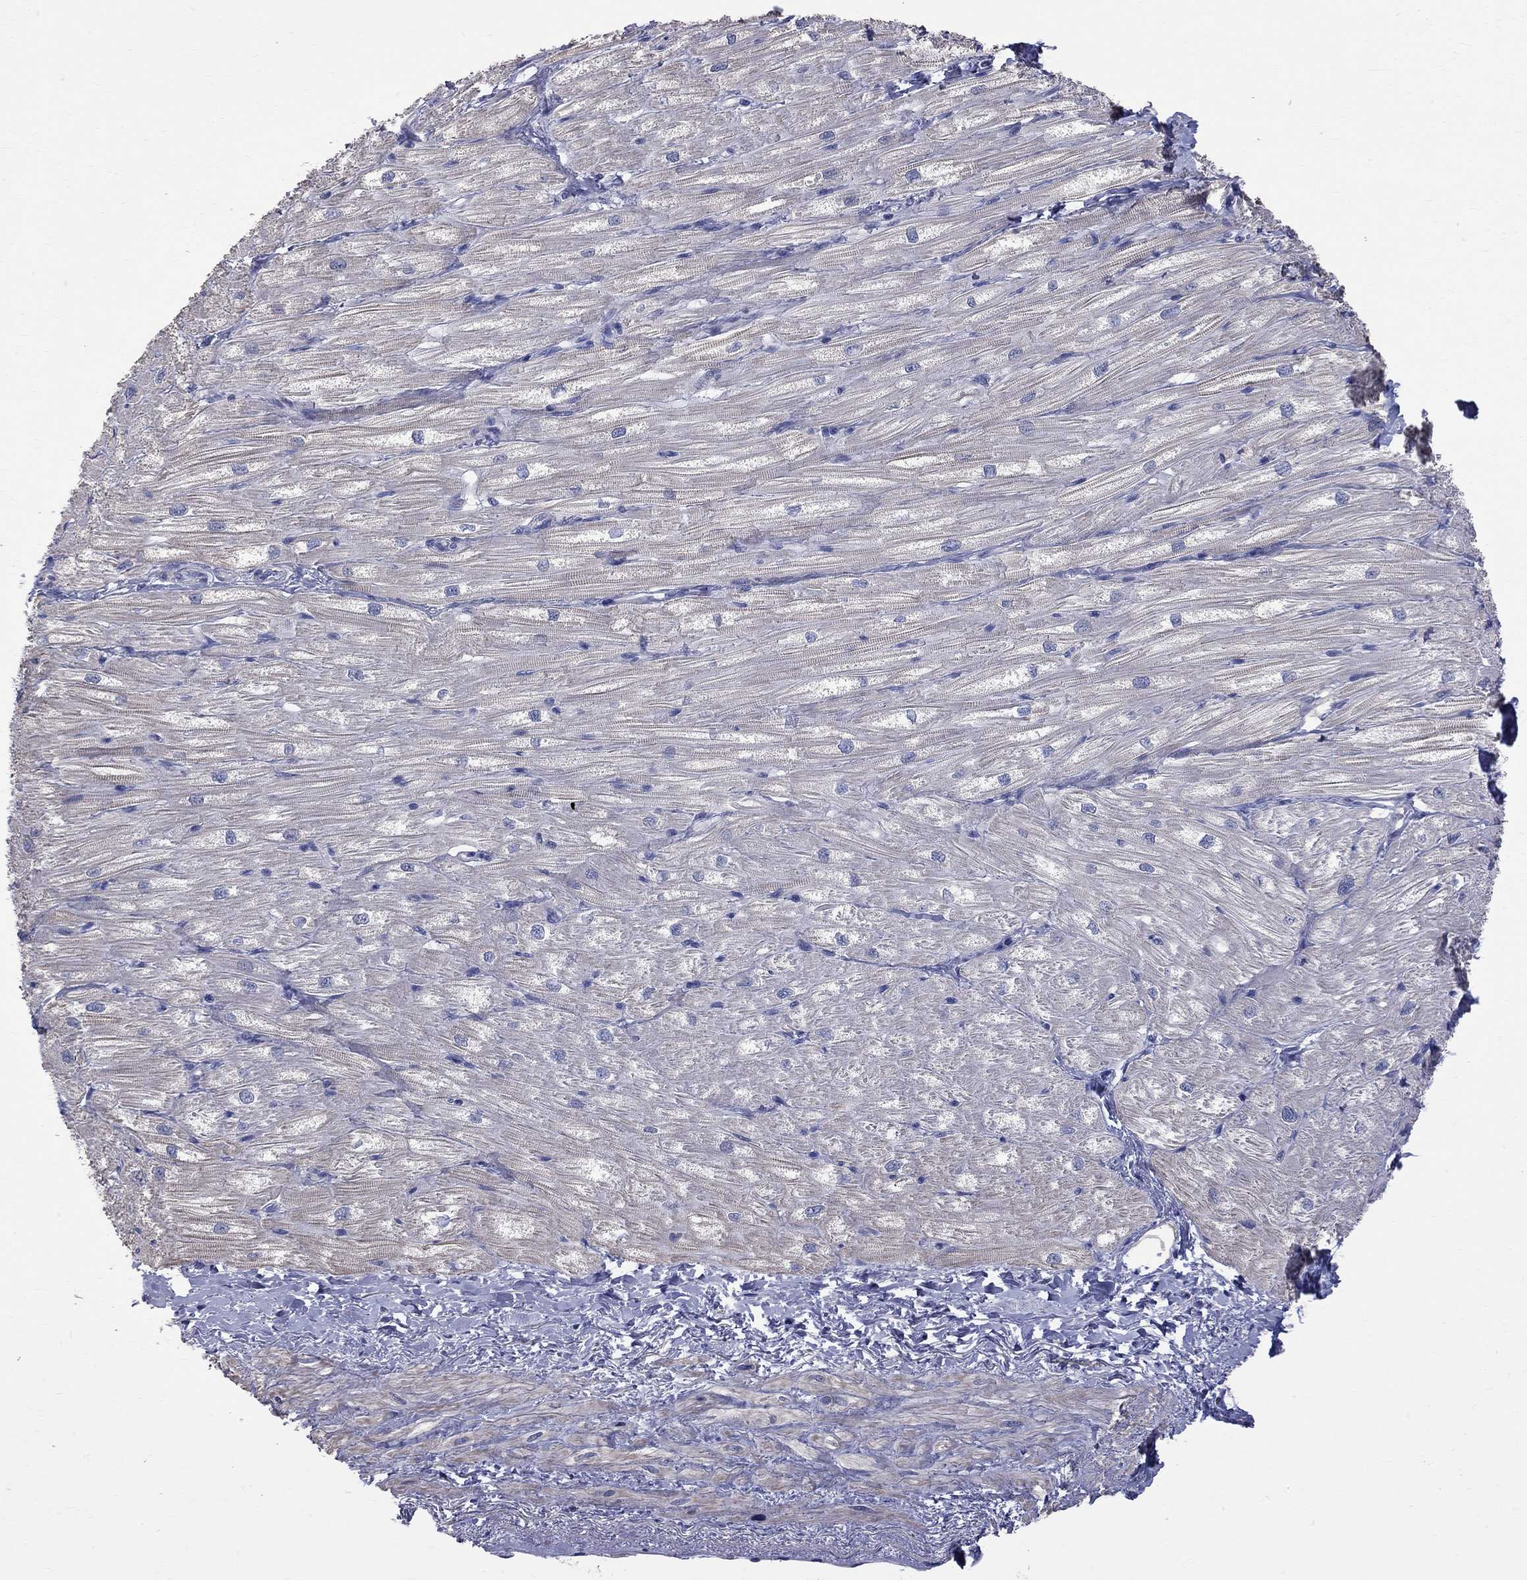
{"staining": {"intensity": "negative", "quantity": "none", "location": "none"}, "tissue": "heart muscle", "cell_type": "Cardiomyocytes", "image_type": "normal", "snomed": [{"axis": "morphology", "description": "Normal tissue, NOS"}, {"axis": "topography", "description": "Heart"}], "caption": "This is a image of IHC staining of unremarkable heart muscle, which shows no positivity in cardiomyocytes. (Brightfield microscopy of DAB (3,3'-diaminobenzidine) immunohistochemistry (IHC) at high magnification).", "gene": "CKAP2", "patient": {"sex": "male", "age": 57}}